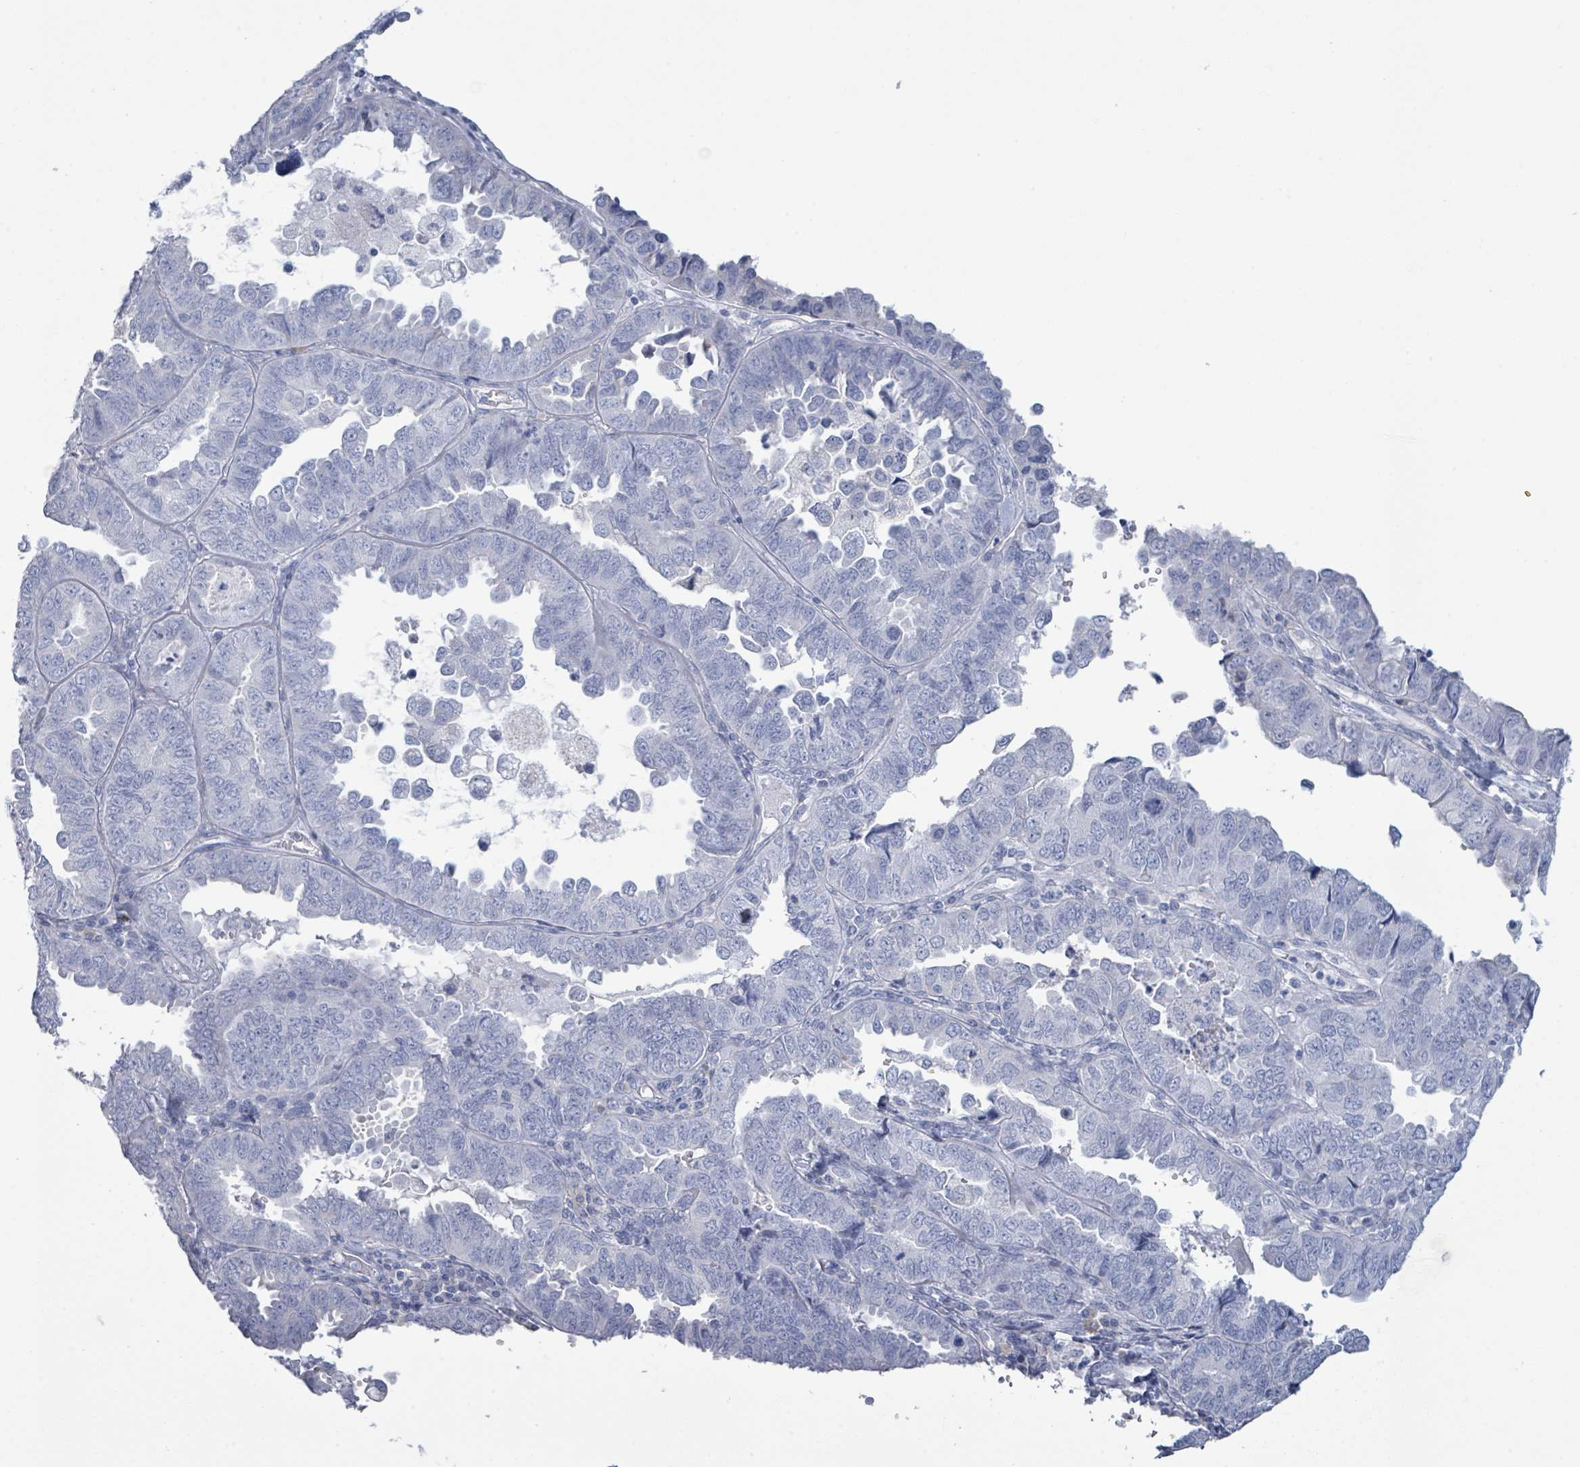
{"staining": {"intensity": "negative", "quantity": "none", "location": "none"}, "tissue": "endometrial cancer", "cell_type": "Tumor cells", "image_type": "cancer", "snomed": [{"axis": "morphology", "description": "Adenocarcinoma, NOS"}, {"axis": "topography", "description": "Endometrium"}], "caption": "Immunohistochemical staining of human endometrial cancer (adenocarcinoma) exhibits no significant staining in tumor cells.", "gene": "PGA3", "patient": {"sex": "female", "age": 79}}